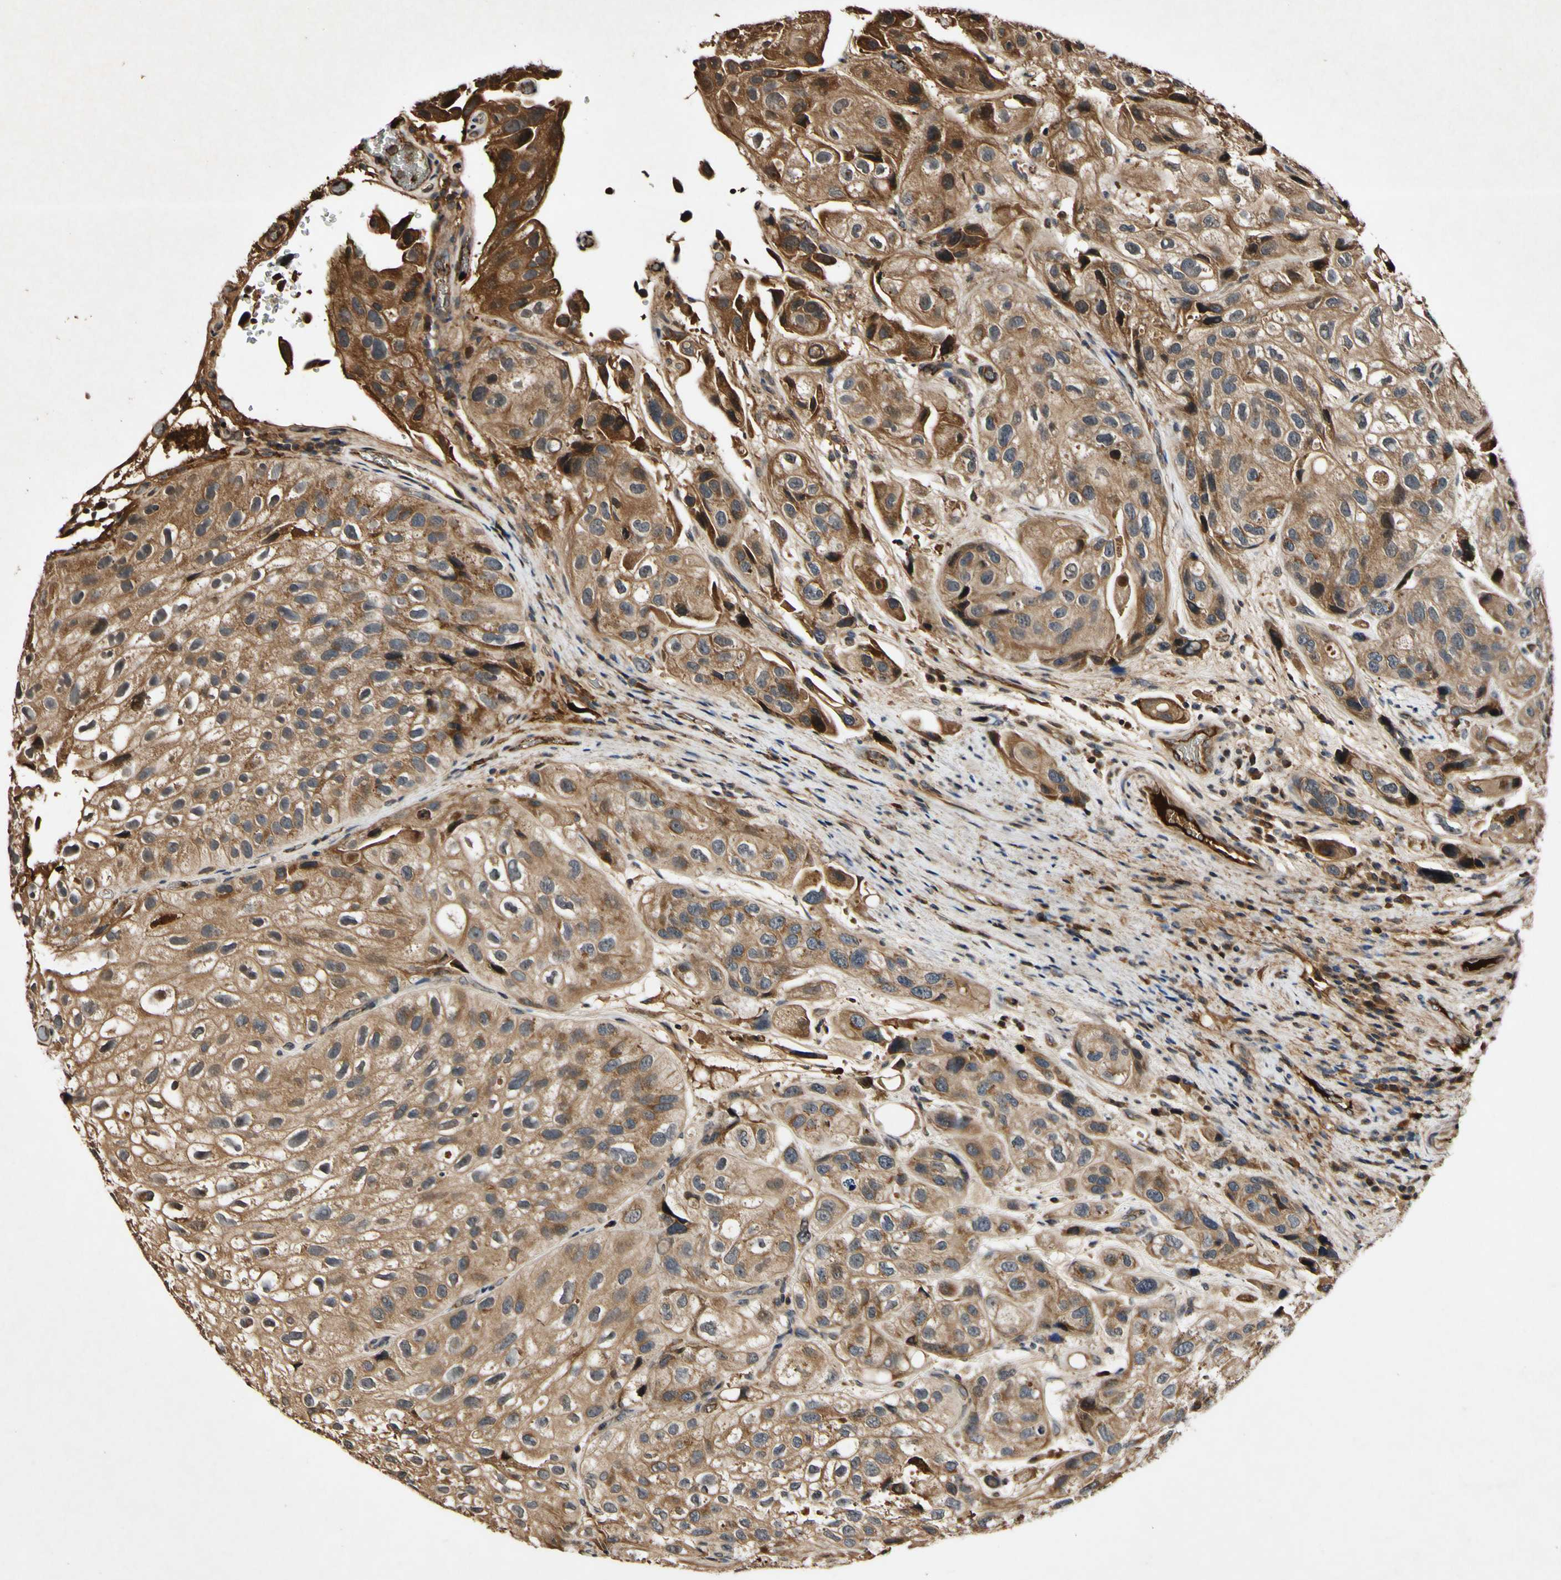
{"staining": {"intensity": "moderate", "quantity": ">75%", "location": "cytoplasmic/membranous"}, "tissue": "urothelial cancer", "cell_type": "Tumor cells", "image_type": "cancer", "snomed": [{"axis": "morphology", "description": "Urothelial carcinoma, High grade"}, {"axis": "topography", "description": "Urinary bladder"}], "caption": "Immunohistochemical staining of urothelial cancer exhibits medium levels of moderate cytoplasmic/membranous protein staining in approximately >75% of tumor cells. The staining was performed using DAB, with brown indicating positive protein expression. Nuclei are stained blue with hematoxylin.", "gene": "PLAT", "patient": {"sex": "female", "age": 64}}